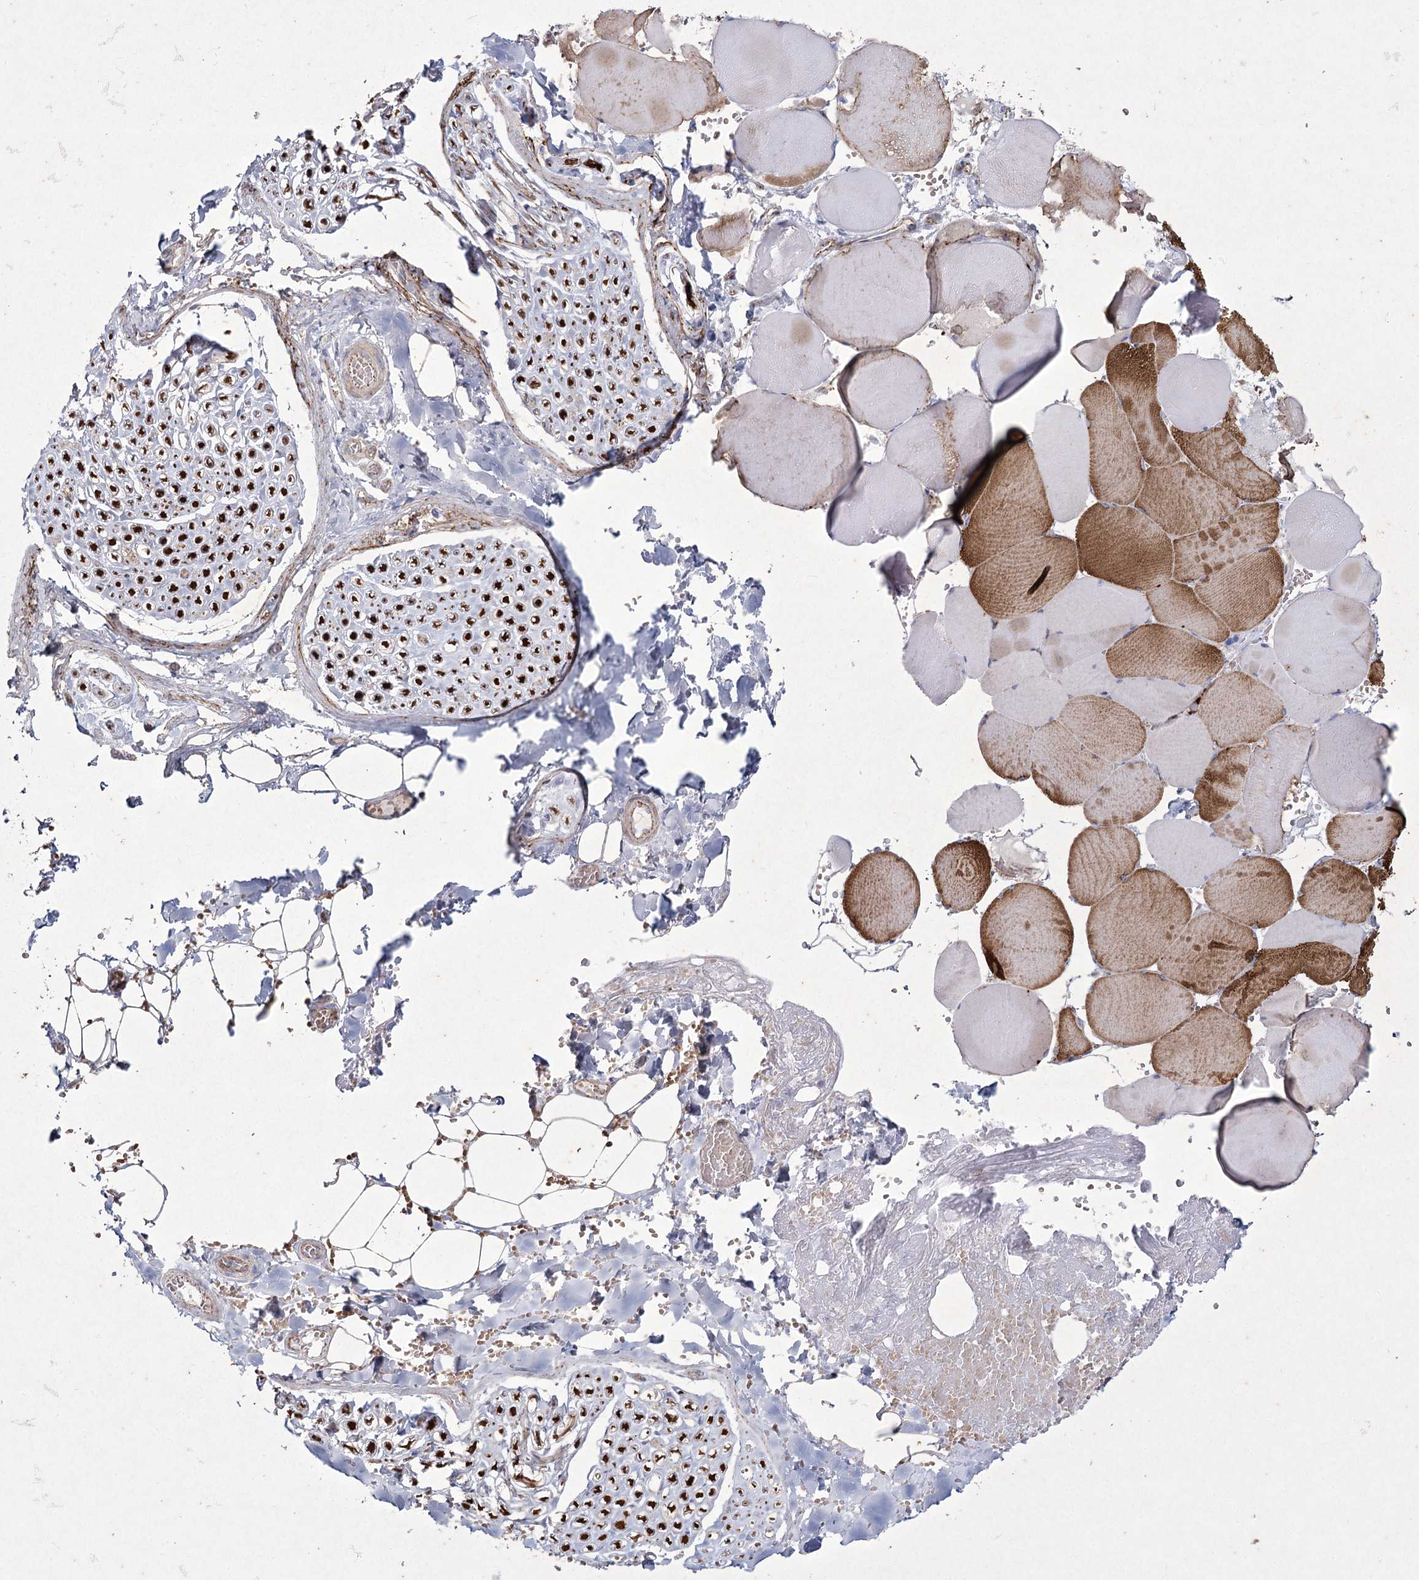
{"staining": {"intensity": "weak", "quantity": ">75%", "location": "cytoplasmic/membranous"}, "tissue": "adipose tissue", "cell_type": "Adipocytes", "image_type": "normal", "snomed": [{"axis": "morphology", "description": "Normal tissue, NOS"}, {"axis": "topography", "description": "Skeletal muscle"}, {"axis": "topography", "description": "Peripheral nerve tissue"}], "caption": "Immunohistochemistry of benign adipose tissue shows low levels of weak cytoplasmic/membranous expression in about >75% of adipocytes. (brown staining indicates protein expression, while blue staining denotes nuclei).", "gene": "LDLRAD3", "patient": {"sex": "female", "age": 55}}